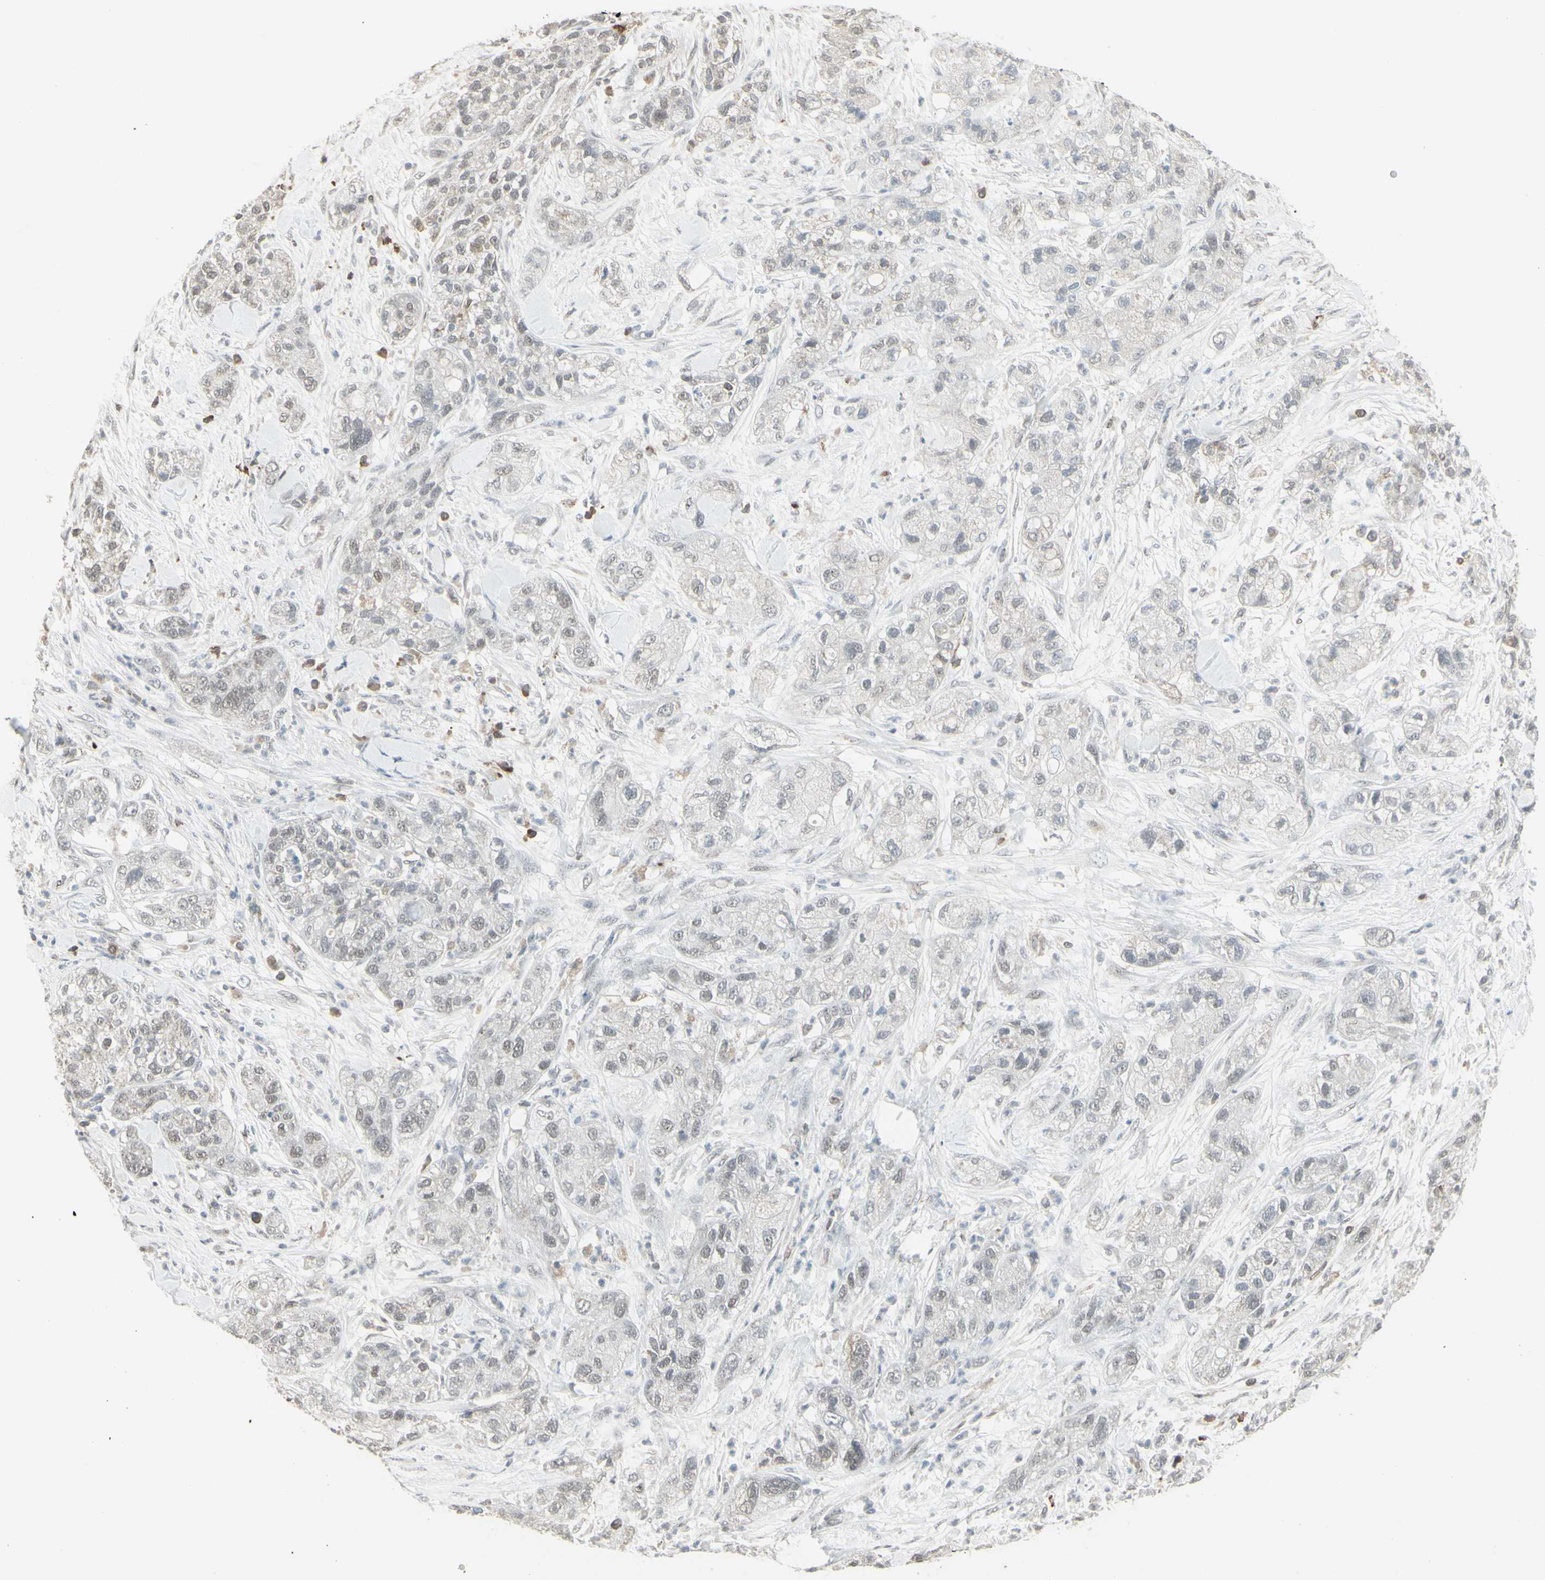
{"staining": {"intensity": "negative", "quantity": "none", "location": "none"}, "tissue": "pancreatic cancer", "cell_type": "Tumor cells", "image_type": "cancer", "snomed": [{"axis": "morphology", "description": "Adenocarcinoma, NOS"}, {"axis": "topography", "description": "Pancreas"}], "caption": "Tumor cells are negative for brown protein staining in pancreatic adenocarcinoma. (DAB IHC visualized using brightfield microscopy, high magnification).", "gene": "SAMSN1", "patient": {"sex": "female", "age": 78}}